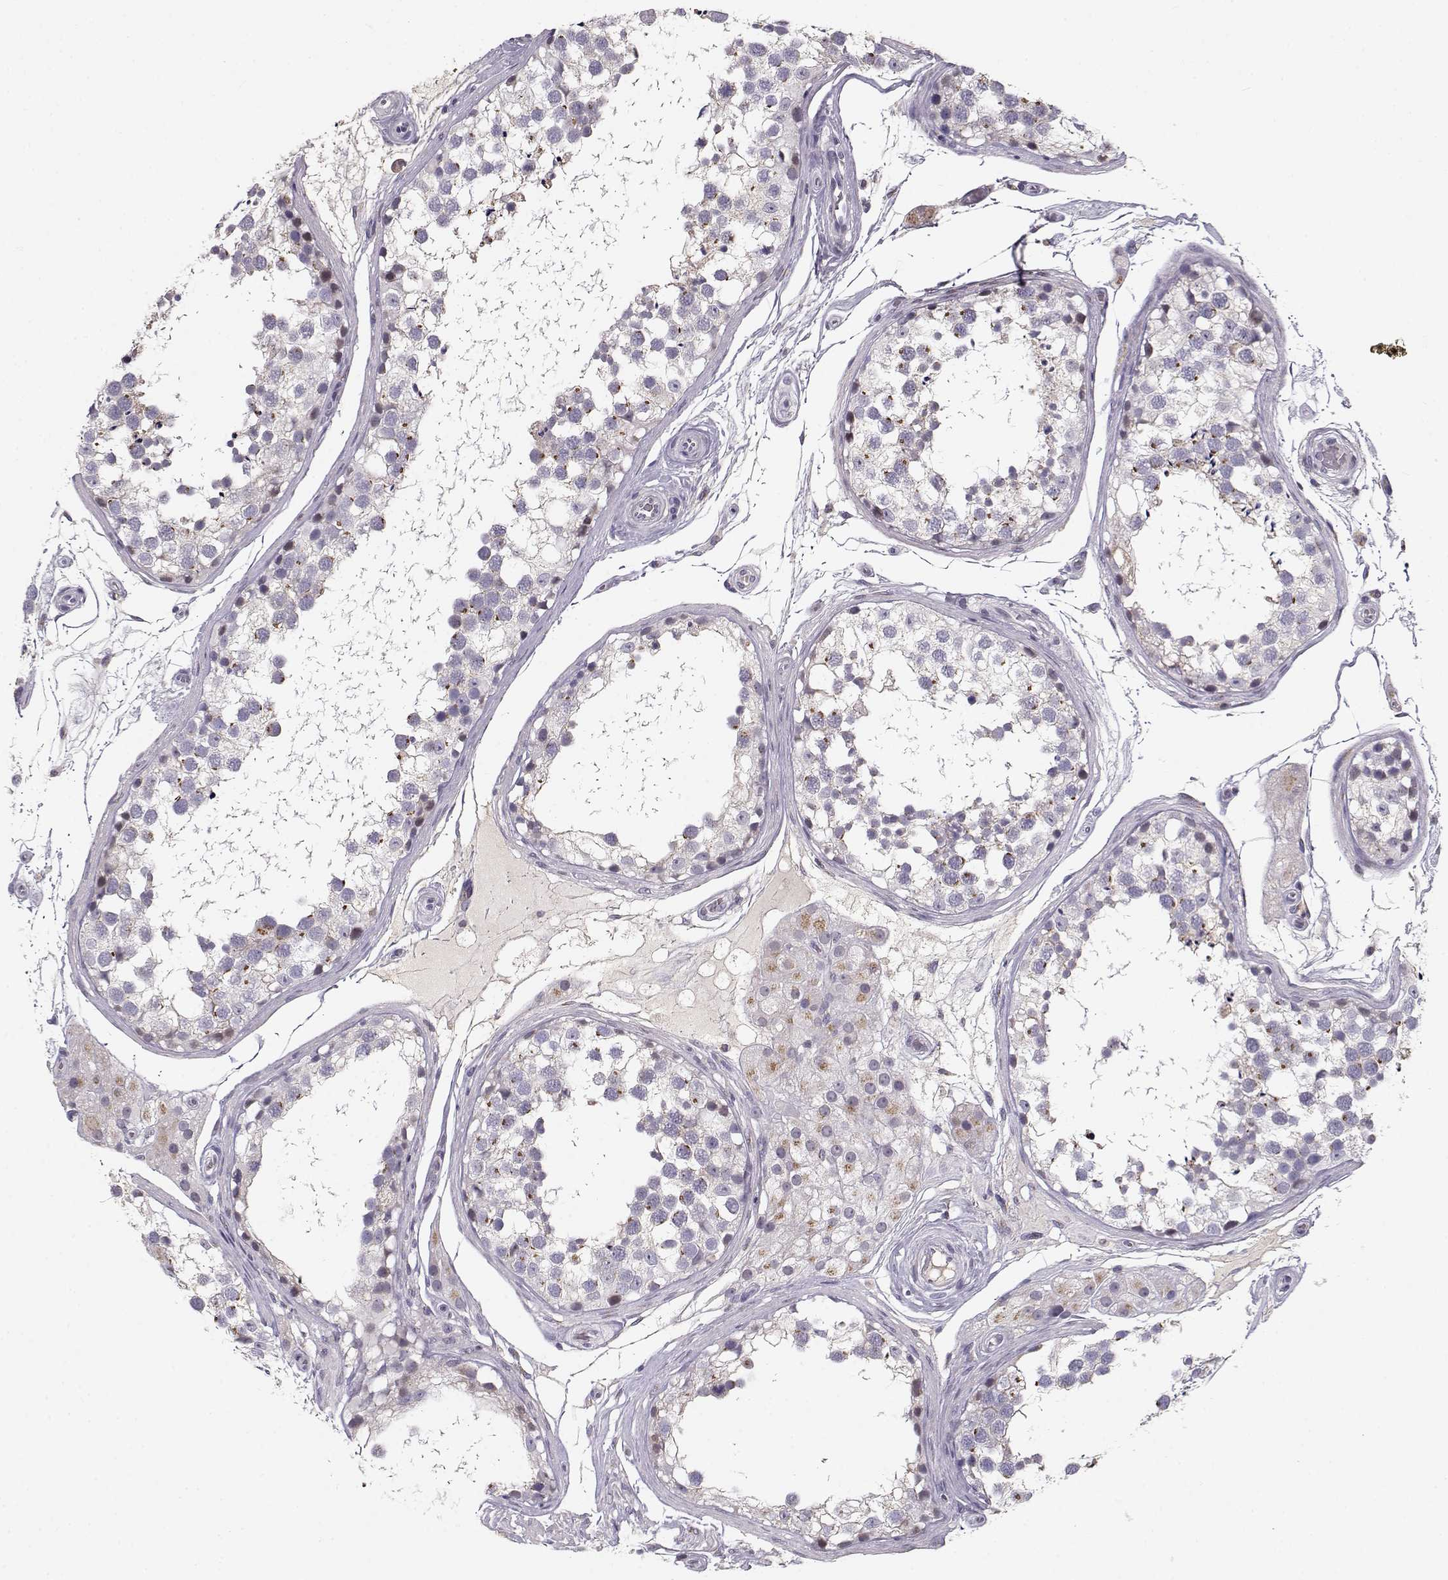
{"staining": {"intensity": "moderate", "quantity": "<25%", "location": "cytoplasmic/membranous"}, "tissue": "testis", "cell_type": "Cells in seminiferous ducts", "image_type": "normal", "snomed": [{"axis": "morphology", "description": "Normal tissue, NOS"}, {"axis": "morphology", "description": "Seminoma, NOS"}, {"axis": "topography", "description": "Testis"}], "caption": "Immunohistochemical staining of benign testis demonstrates moderate cytoplasmic/membranous protein staining in approximately <25% of cells in seminiferous ducts. The protein of interest is stained brown, and the nuclei are stained in blue (DAB (3,3'-diaminobenzidine) IHC with brightfield microscopy, high magnification).", "gene": "SLC4A5", "patient": {"sex": "male", "age": 65}}